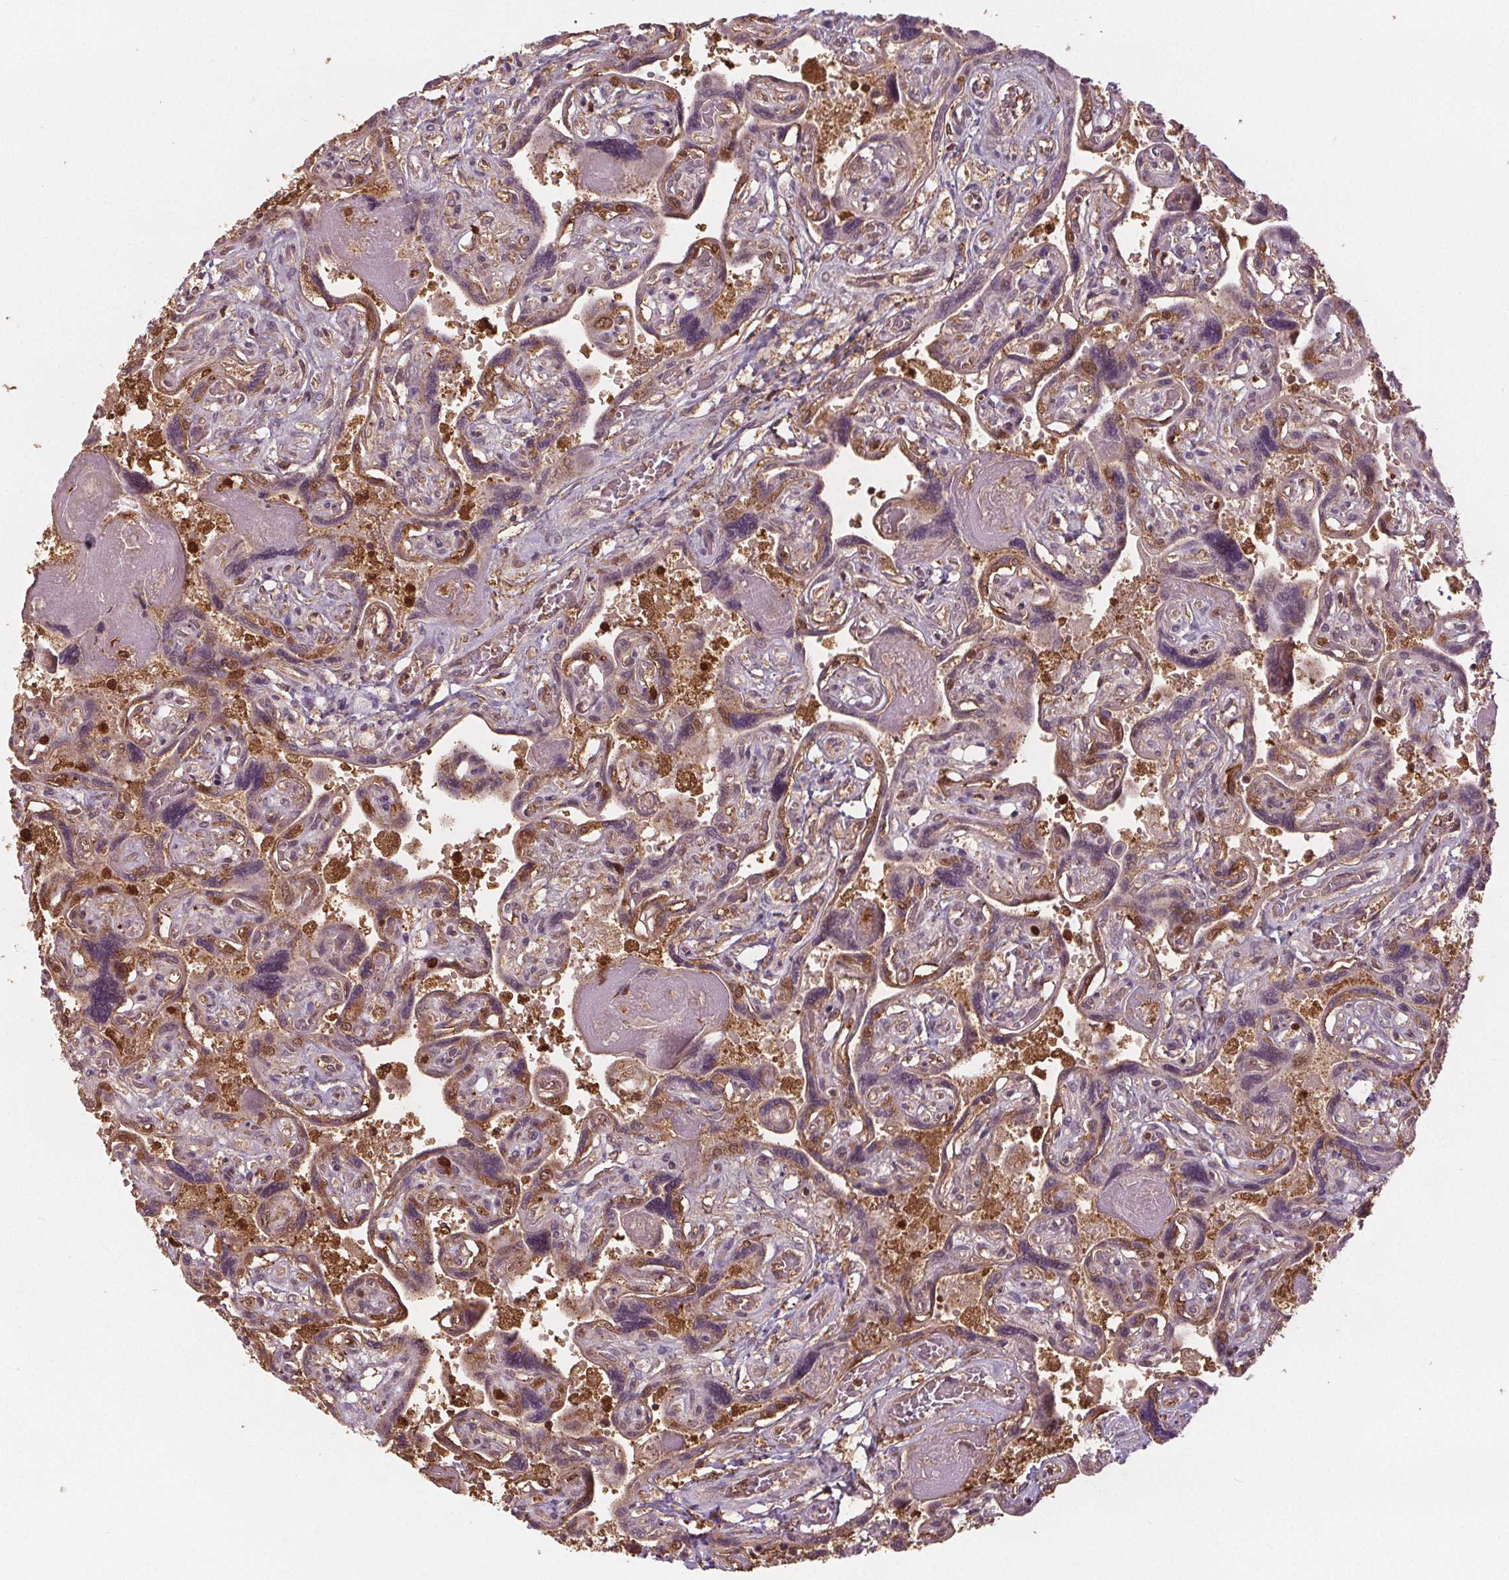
{"staining": {"intensity": "strong", "quantity": "25%-75%", "location": "nuclear"}, "tissue": "placenta", "cell_type": "Decidual cells", "image_type": "normal", "snomed": [{"axis": "morphology", "description": "Normal tissue, NOS"}, {"axis": "topography", "description": "Placenta"}], "caption": "The immunohistochemical stain shows strong nuclear staining in decidual cells of unremarkable placenta. The protein of interest is stained brown, and the nuclei are stained in blue (DAB (3,3'-diaminobenzidine) IHC with brightfield microscopy, high magnification).", "gene": "ENO1", "patient": {"sex": "female", "age": 32}}